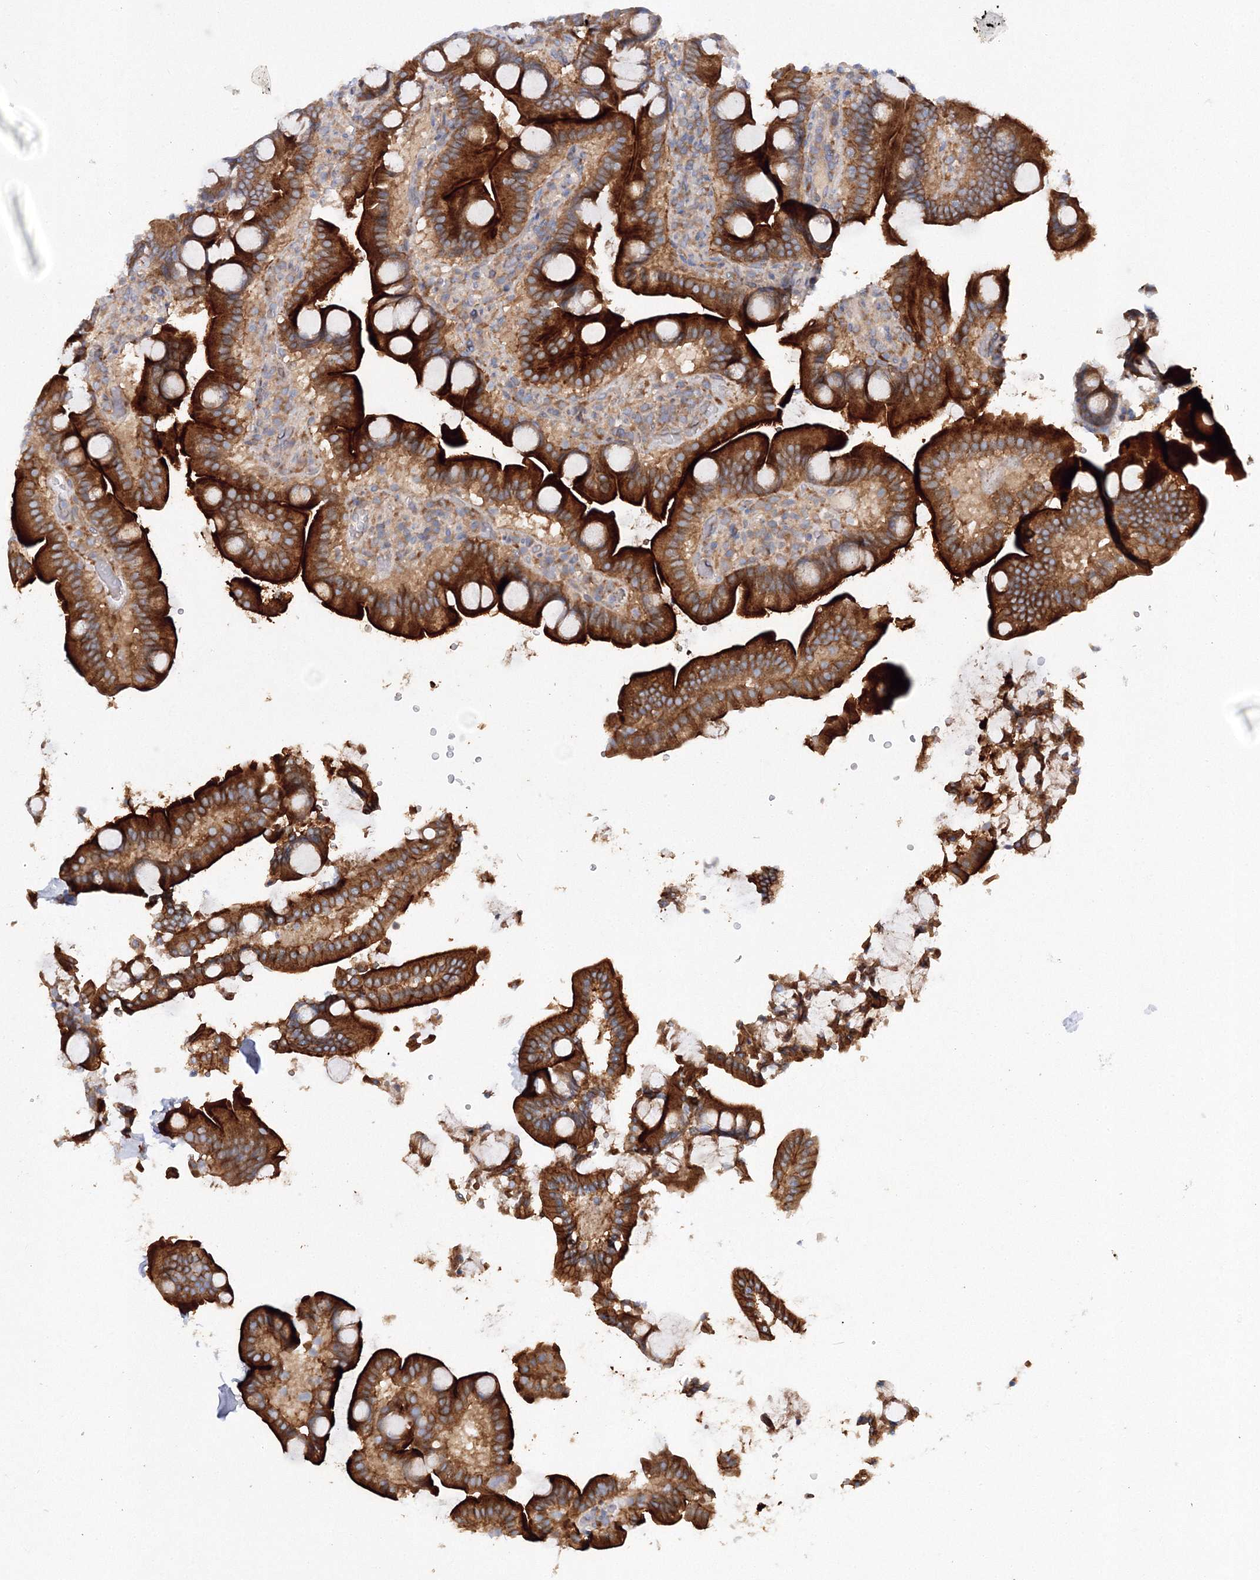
{"staining": {"intensity": "strong", "quantity": ">75%", "location": "cytoplasmic/membranous"}, "tissue": "duodenum", "cell_type": "Glandular cells", "image_type": "normal", "snomed": [{"axis": "morphology", "description": "Normal tissue, NOS"}, {"axis": "topography", "description": "Duodenum"}], "caption": "Immunohistochemical staining of unremarkable human duodenum shows strong cytoplasmic/membranous protein expression in about >75% of glandular cells. The staining was performed using DAB (3,3'-diaminobenzidine) to visualize the protein expression in brown, while the nuclei were stained in blue with hematoxylin (Magnification: 20x).", "gene": "SLC36A1", "patient": {"sex": "male", "age": 55}}